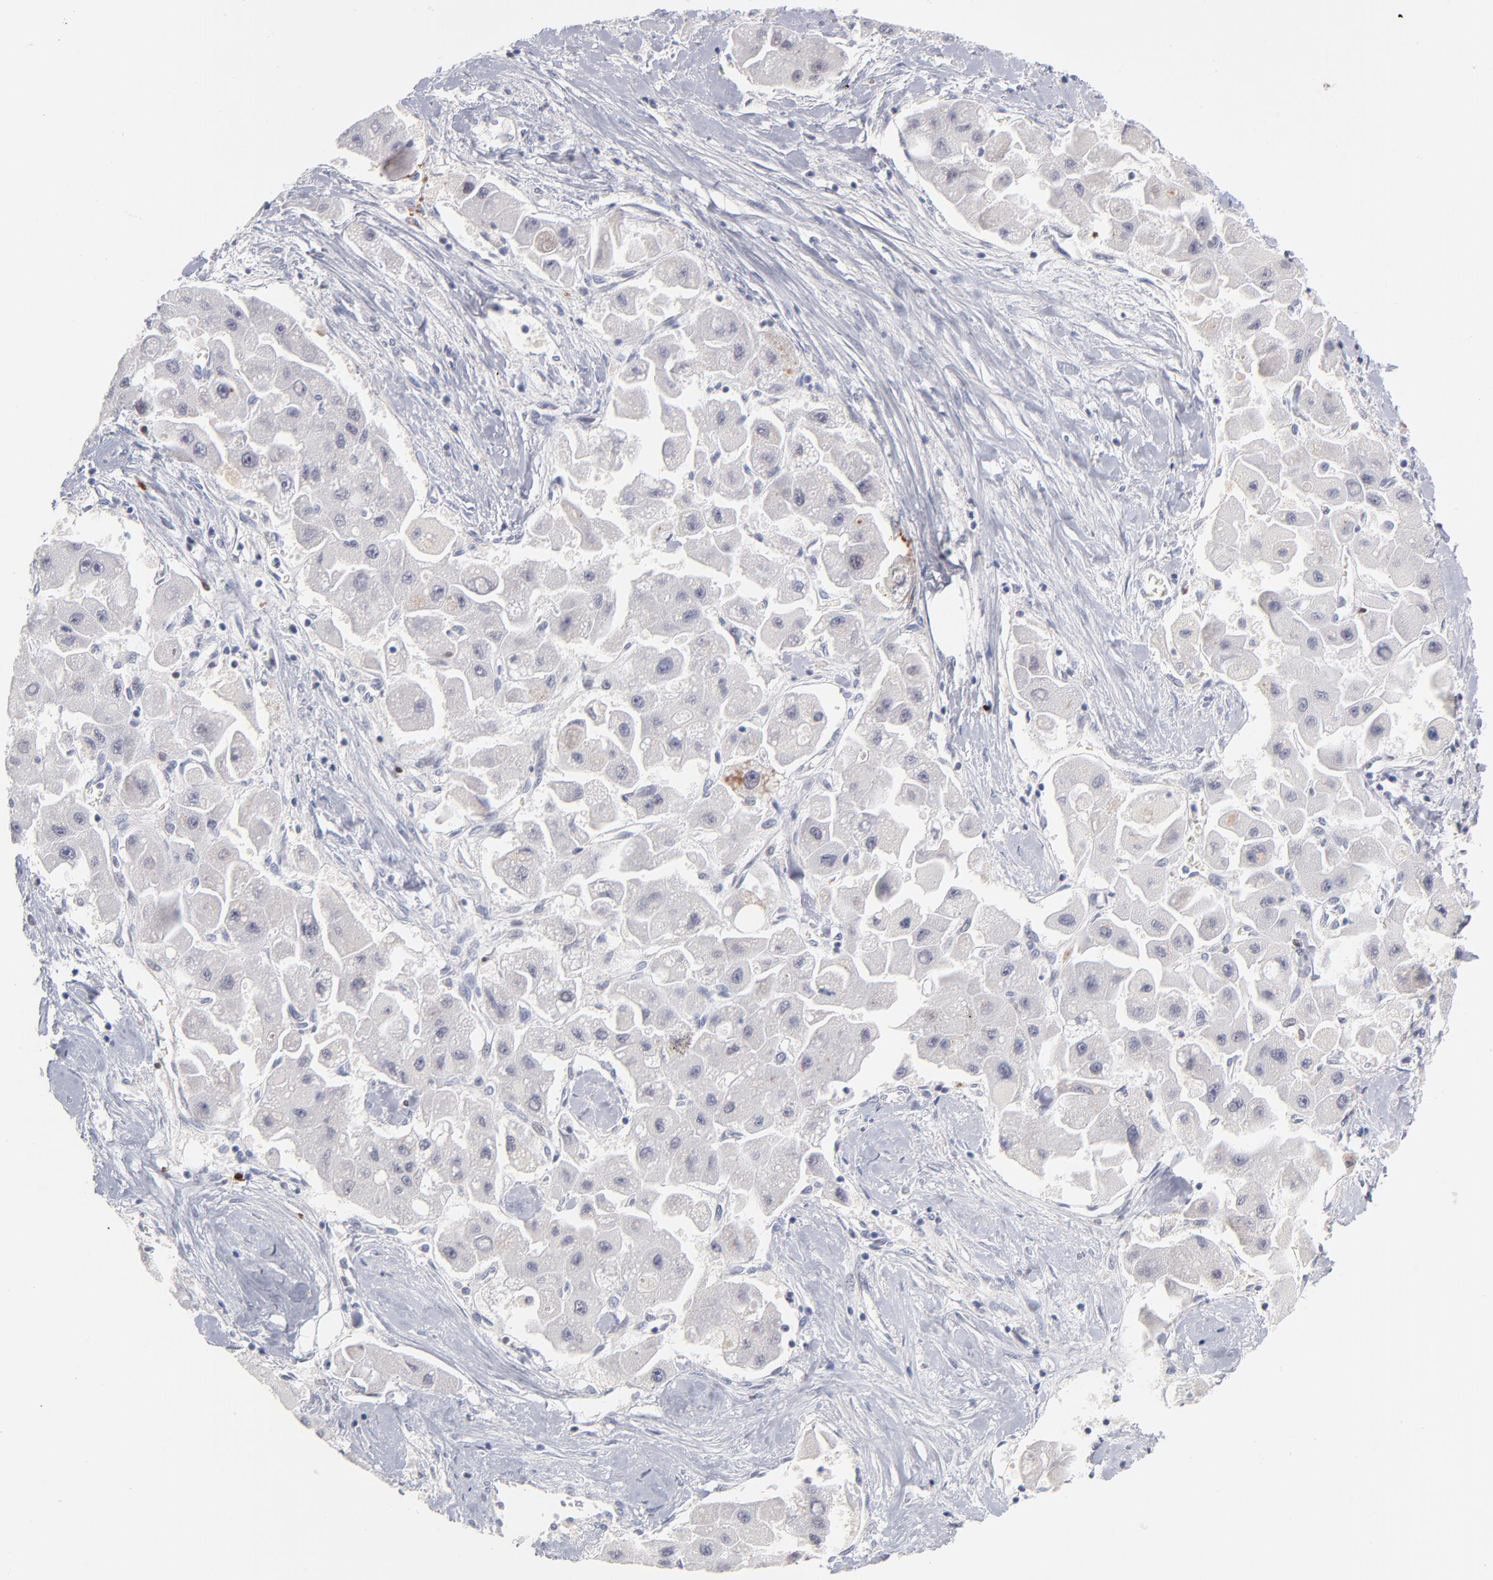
{"staining": {"intensity": "negative", "quantity": "none", "location": "none"}, "tissue": "liver cancer", "cell_type": "Tumor cells", "image_type": "cancer", "snomed": [{"axis": "morphology", "description": "Carcinoma, Hepatocellular, NOS"}, {"axis": "topography", "description": "Liver"}], "caption": "An immunohistochemistry (IHC) micrograph of liver cancer (hepatocellular carcinoma) is shown. There is no staining in tumor cells of liver cancer (hepatocellular carcinoma).", "gene": "PARP1", "patient": {"sex": "male", "age": 24}}